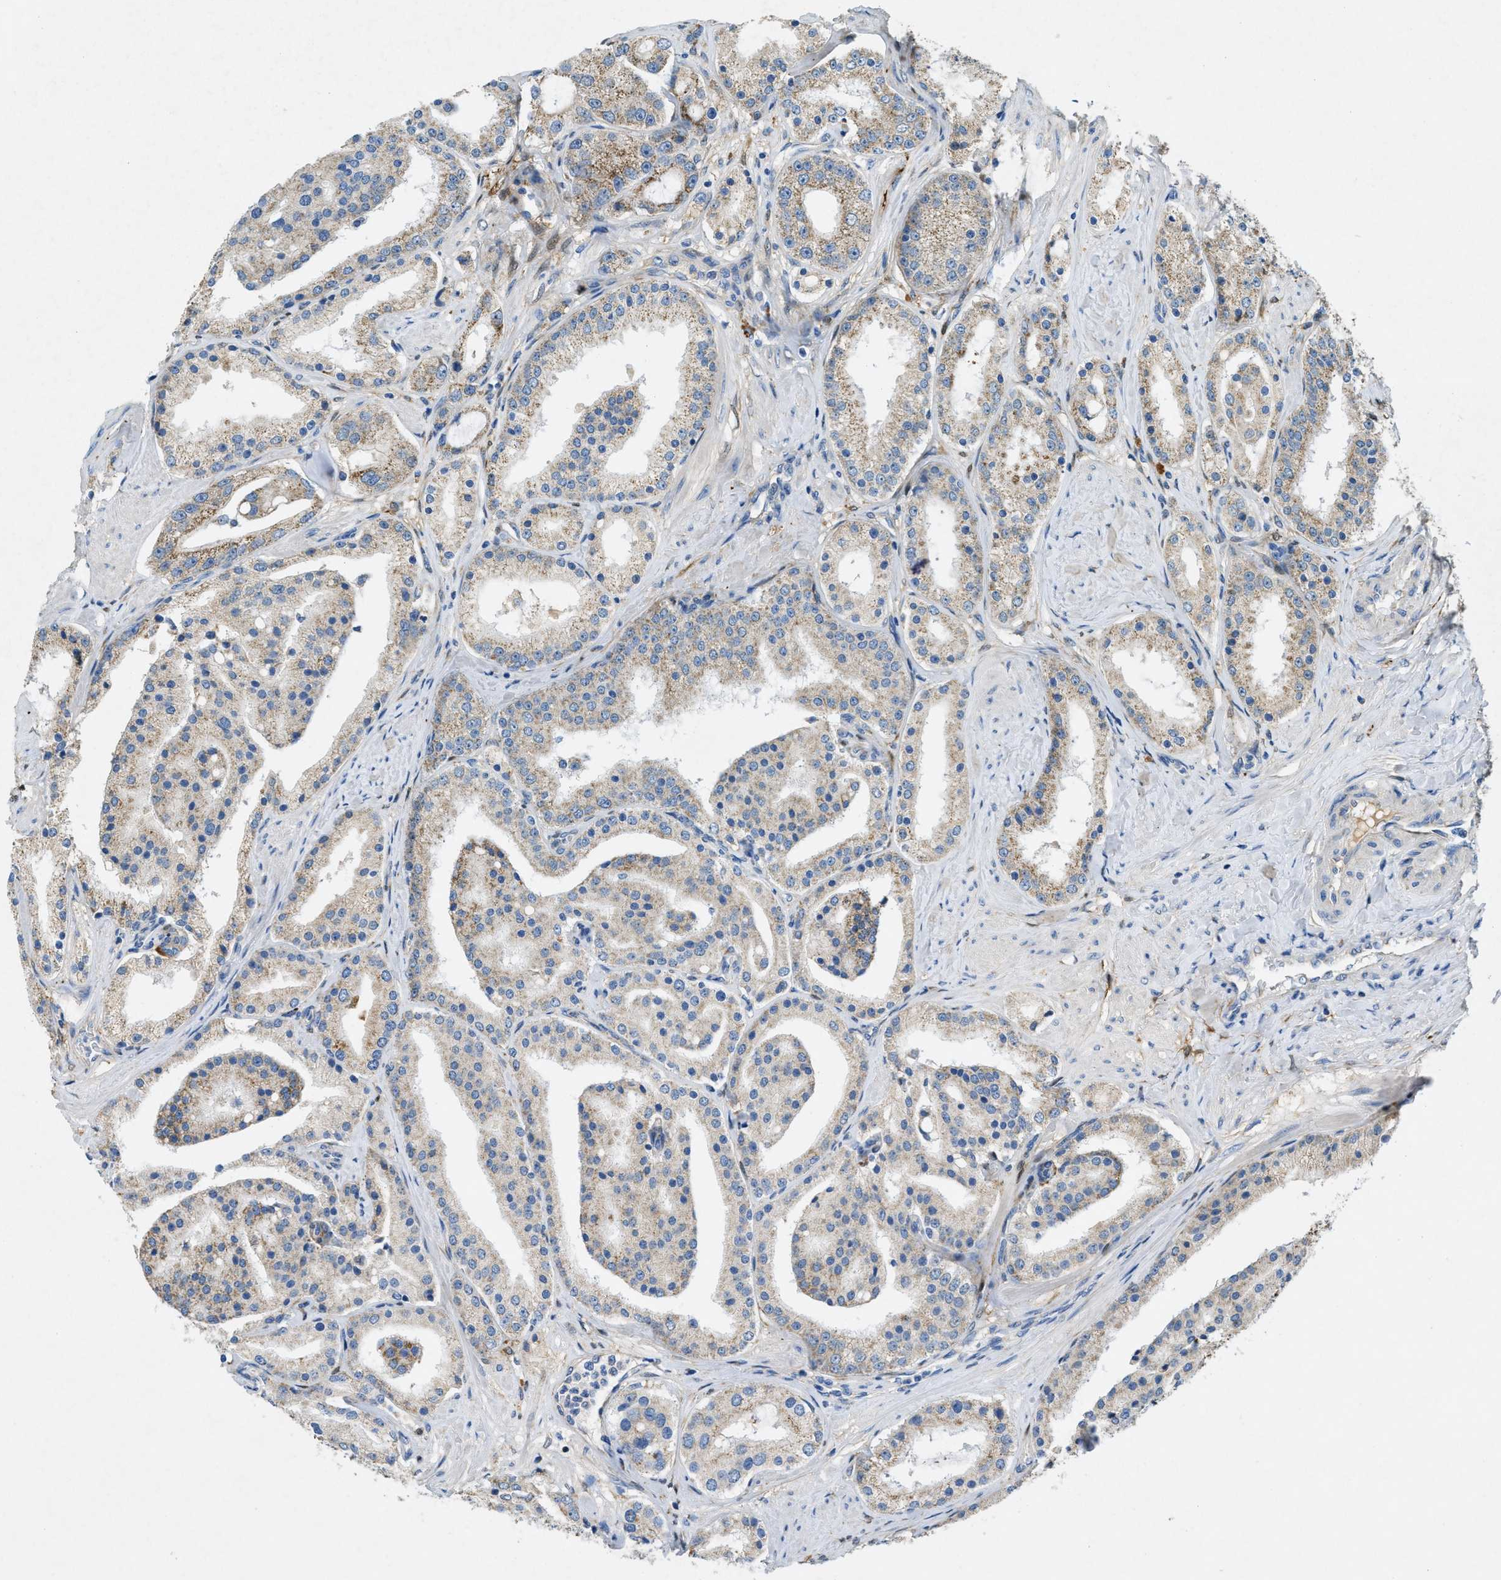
{"staining": {"intensity": "weak", "quantity": ">75%", "location": "cytoplasmic/membranous"}, "tissue": "prostate cancer", "cell_type": "Tumor cells", "image_type": "cancer", "snomed": [{"axis": "morphology", "description": "Adenocarcinoma, Low grade"}, {"axis": "topography", "description": "Prostate"}], "caption": "This is an image of immunohistochemistry (IHC) staining of adenocarcinoma (low-grade) (prostate), which shows weak staining in the cytoplasmic/membranous of tumor cells.", "gene": "CYGB", "patient": {"sex": "male", "age": 63}}